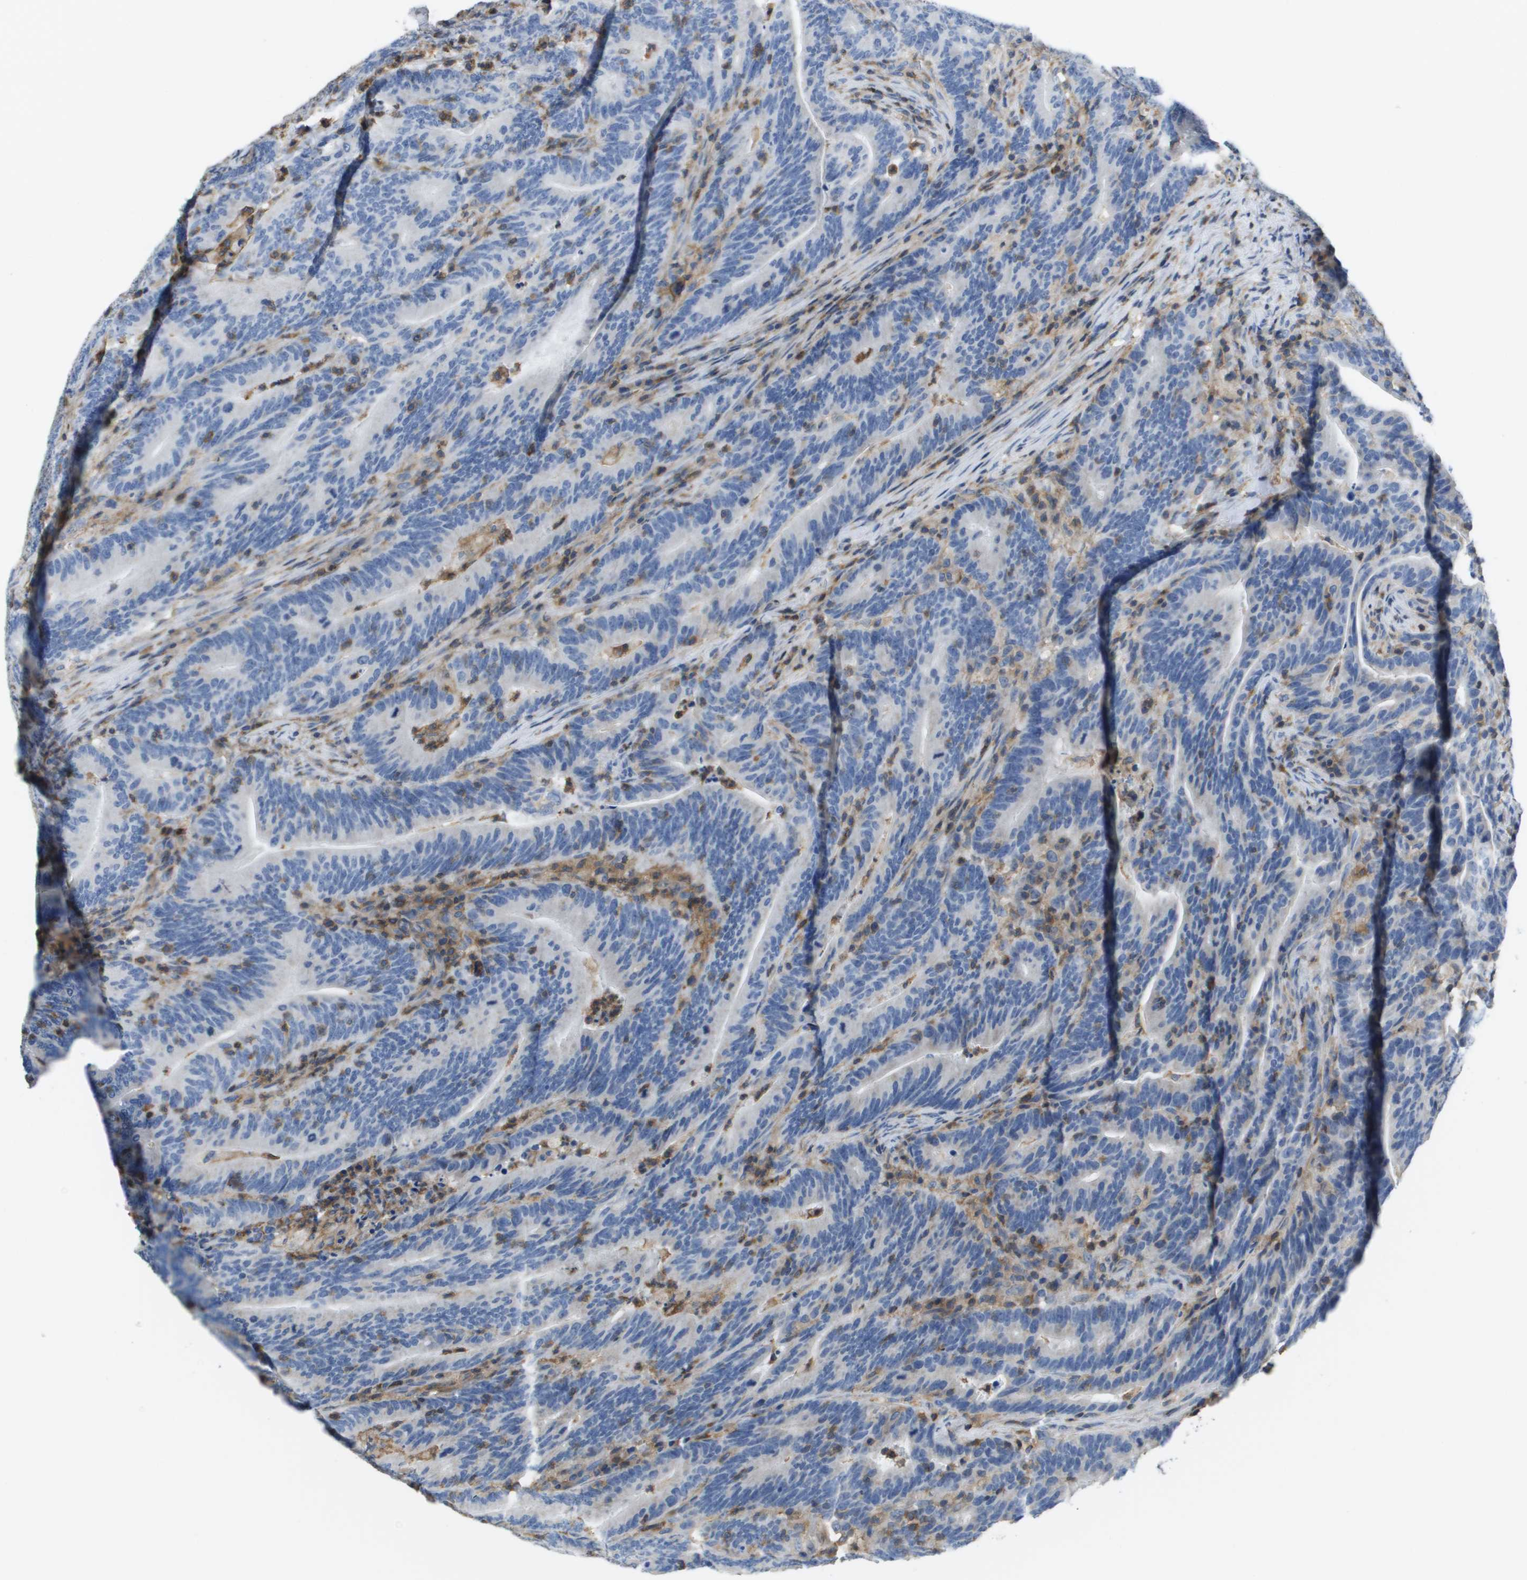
{"staining": {"intensity": "negative", "quantity": "none", "location": "none"}, "tissue": "colorectal cancer", "cell_type": "Tumor cells", "image_type": "cancer", "snomed": [{"axis": "morphology", "description": "Adenocarcinoma, NOS"}, {"axis": "topography", "description": "Colon"}], "caption": "A high-resolution histopathology image shows IHC staining of colorectal cancer (adenocarcinoma), which demonstrates no significant positivity in tumor cells.", "gene": "RCSD1", "patient": {"sex": "female", "age": 66}}